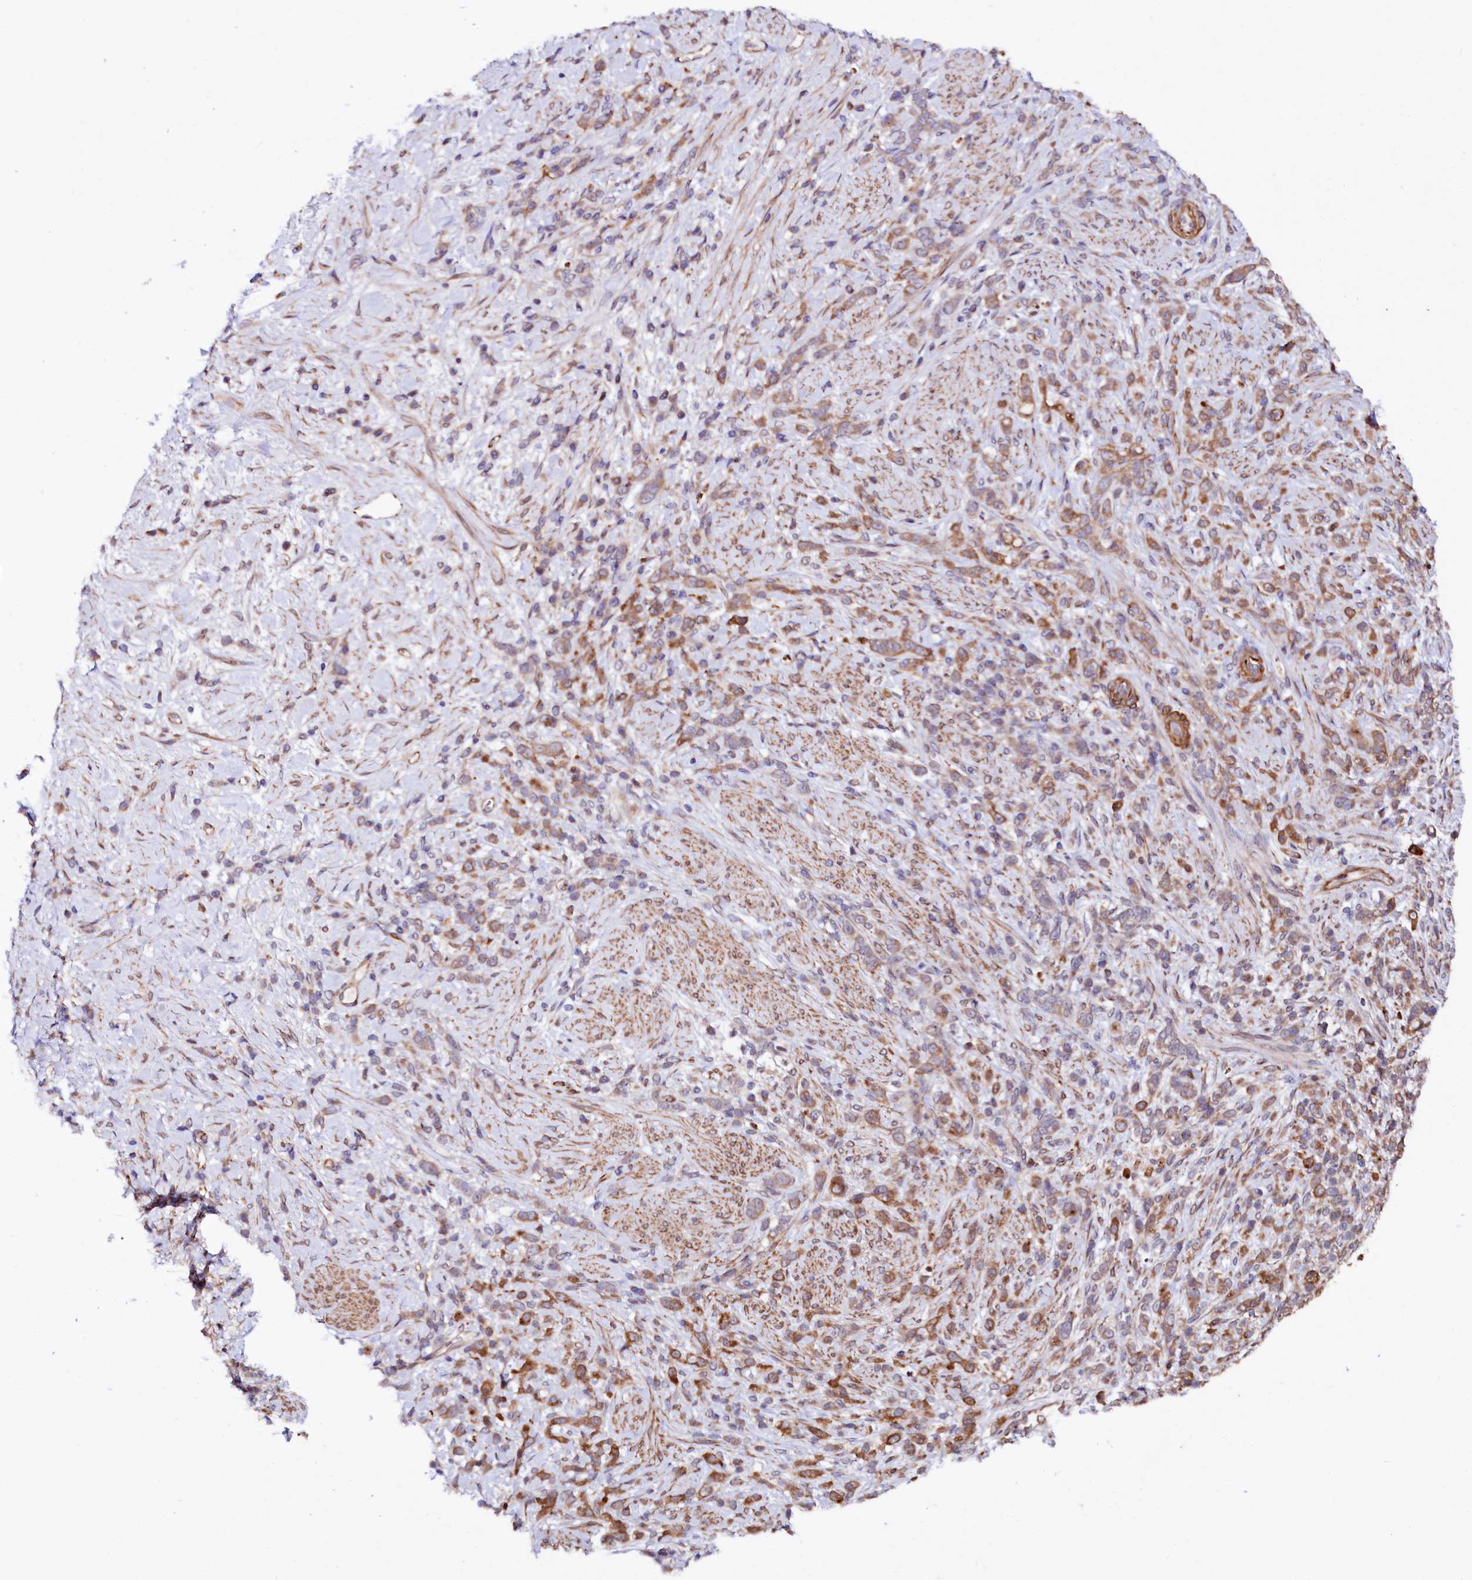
{"staining": {"intensity": "moderate", "quantity": ">75%", "location": "cytoplasmic/membranous"}, "tissue": "stomach cancer", "cell_type": "Tumor cells", "image_type": "cancer", "snomed": [{"axis": "morphology", "description": "Adenocarcinoma, NOS"}, {"axis": "topography", "description": "Stomach"}], "caption": "IHC of stomach adenocarcinoma shows medium levels of moderate cytoplasmic/membranous expression in approximately >75% of tumor cells.", "gene": "TTC12", "patient": {"sex": "female", "age": 60}}